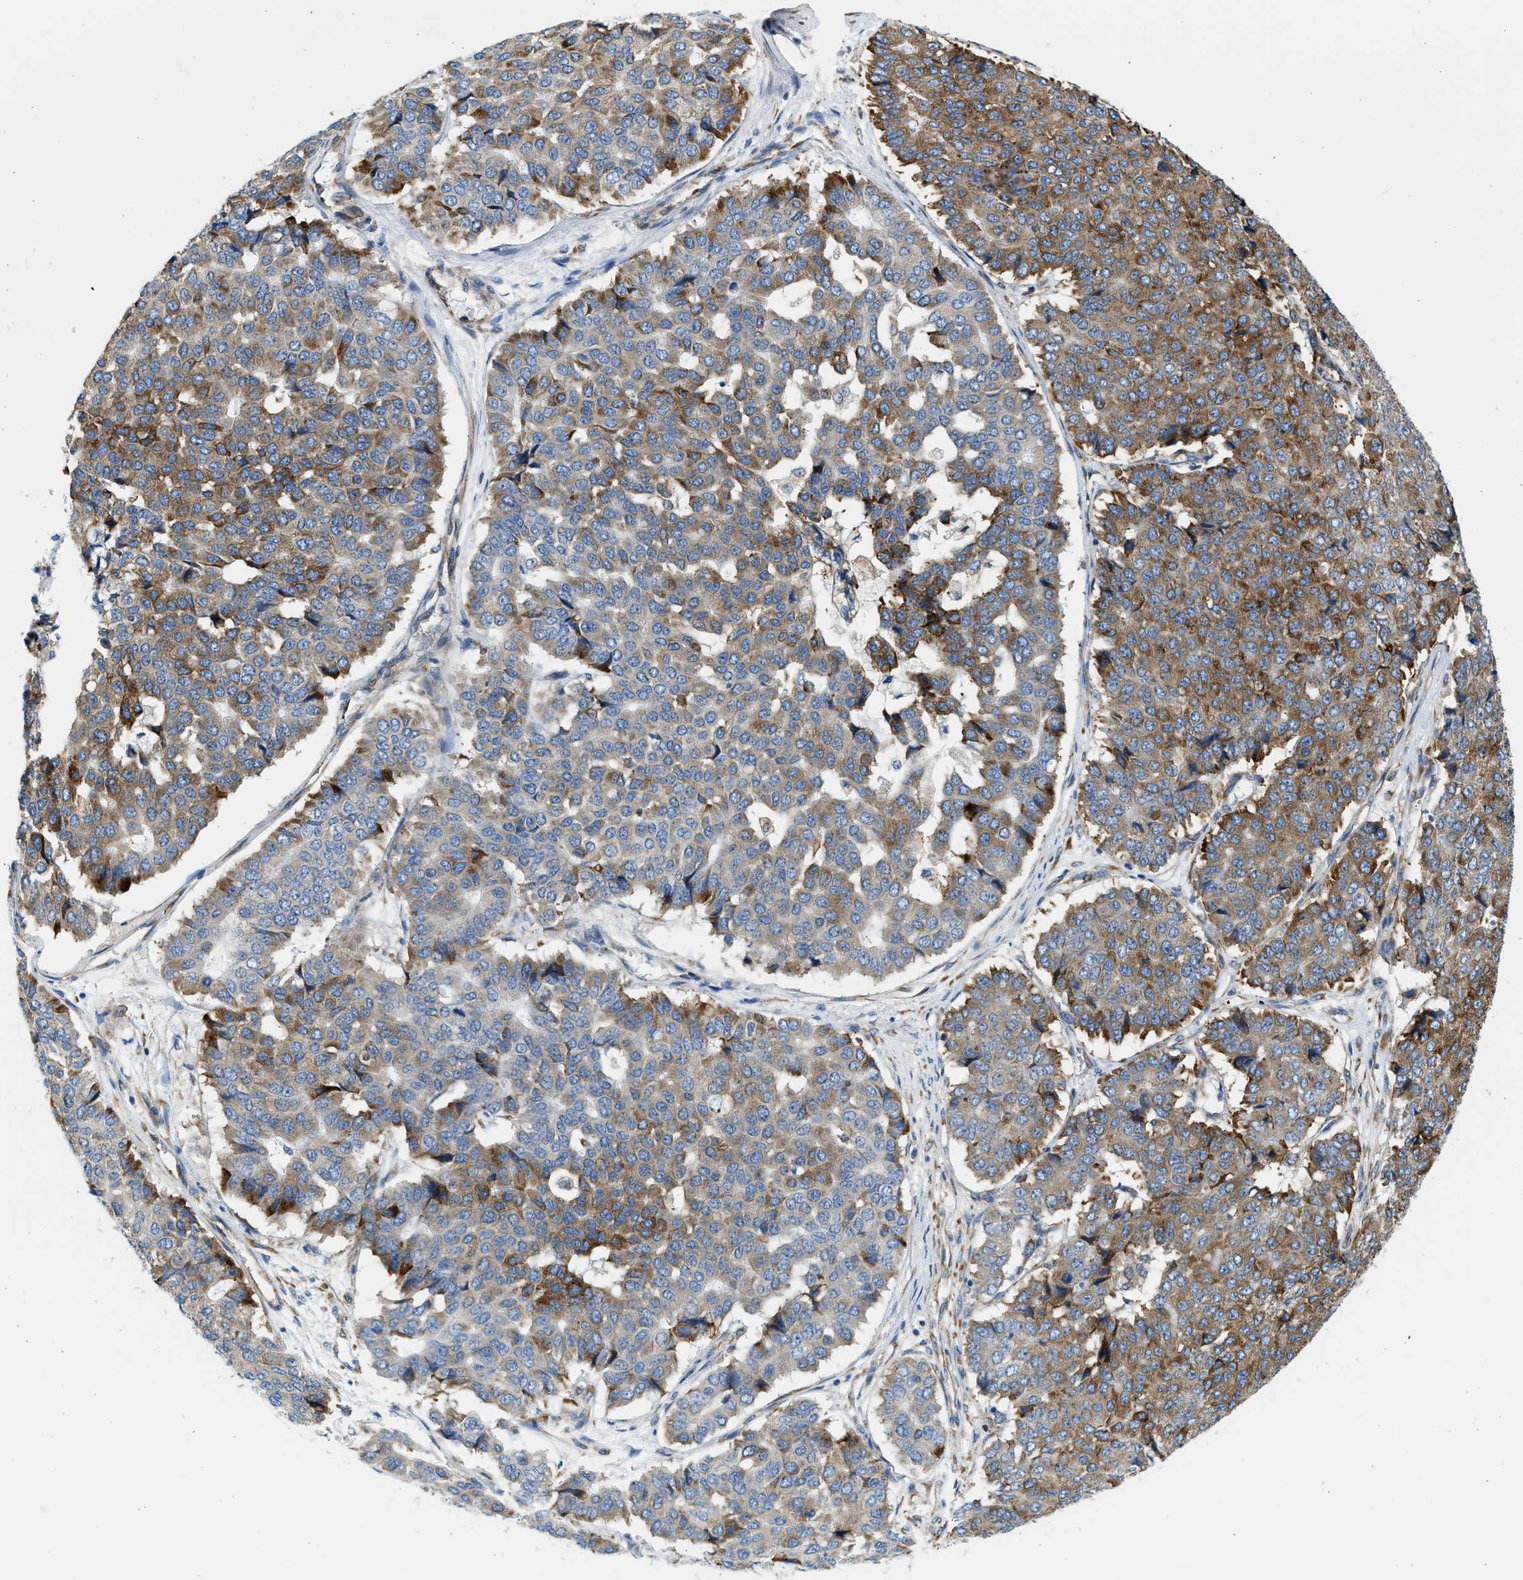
{"staining": {"intensity": "moderate", "quantity": "25%-75%", "location": "cytoplasmic/membranous"}, "tissue": "pancreatic cancer", "cell_type": "Tumor cells", "image_type": "cancer", "snomed": [{"axis": "morphology", "description": "Adenocarcinoma, NOS"}, {"axis": "topography", "description": "Pancreas"}], "caption": "Approximately 25%-75% of tumor cells in human pancreatic cancer (adenocarcinoma) demonstrate moderate cytoplasmic/membranous protein staining as visualized by brown immunohistochemical staining.", "gene": "CNTN6", "patient": {"sex": "male", "age": 50}}